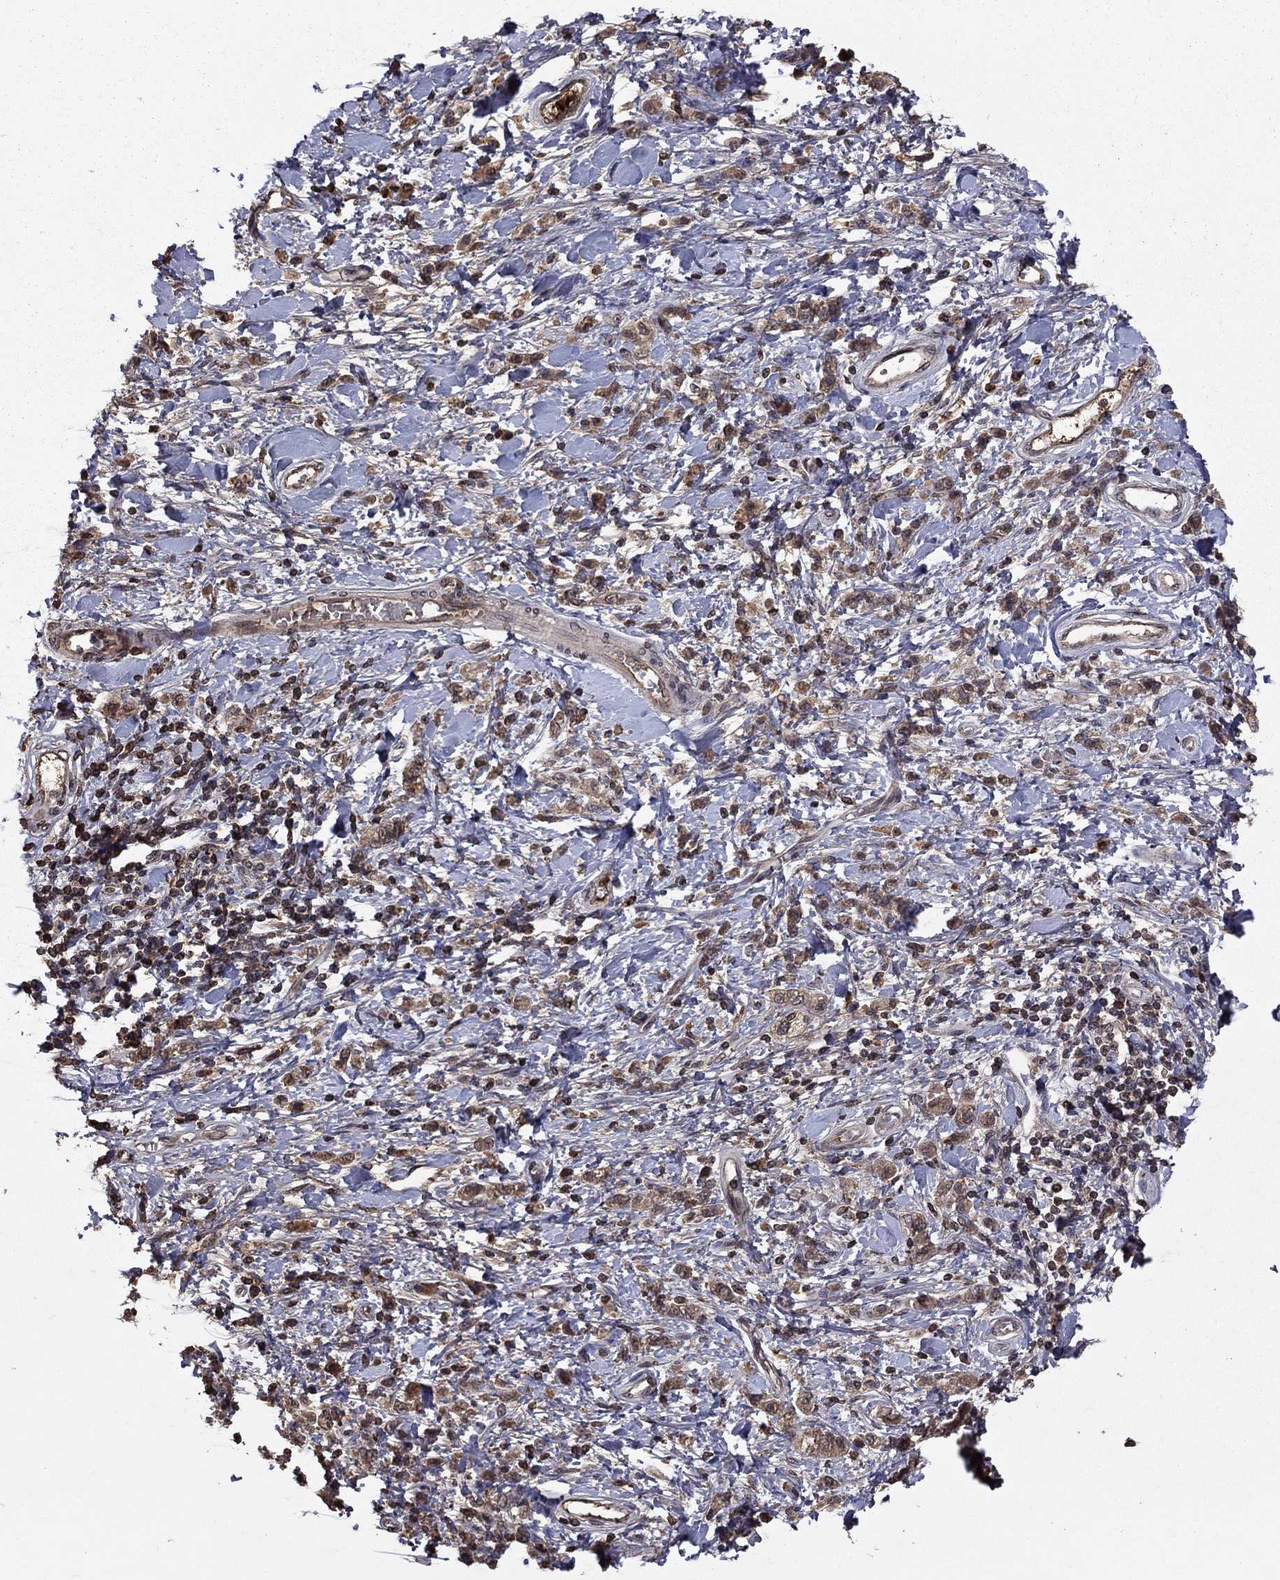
{"staining": {"intensity": "moderate", "quantity": ">75%", "location": "cytoplasmic/membranous"}, "tissue": "stomach cancer", "cell_type": "Tumor cells", "image_type": "cancer", "snomed": [{"axis": "morphology", "description": "Adenocarcinoma, NOS"}, {"axis": "topography", "description": "Stomach"}], "caption": "High-power microscopy captured an immunohistochemistry histopathology image of stomach adenocarcinoma, revealing moderate cytoplasmic/membranous staining in about >75% of tumor cells.", "gene": "NLGN1", "patient": {"sex": "male", "age": 77}}